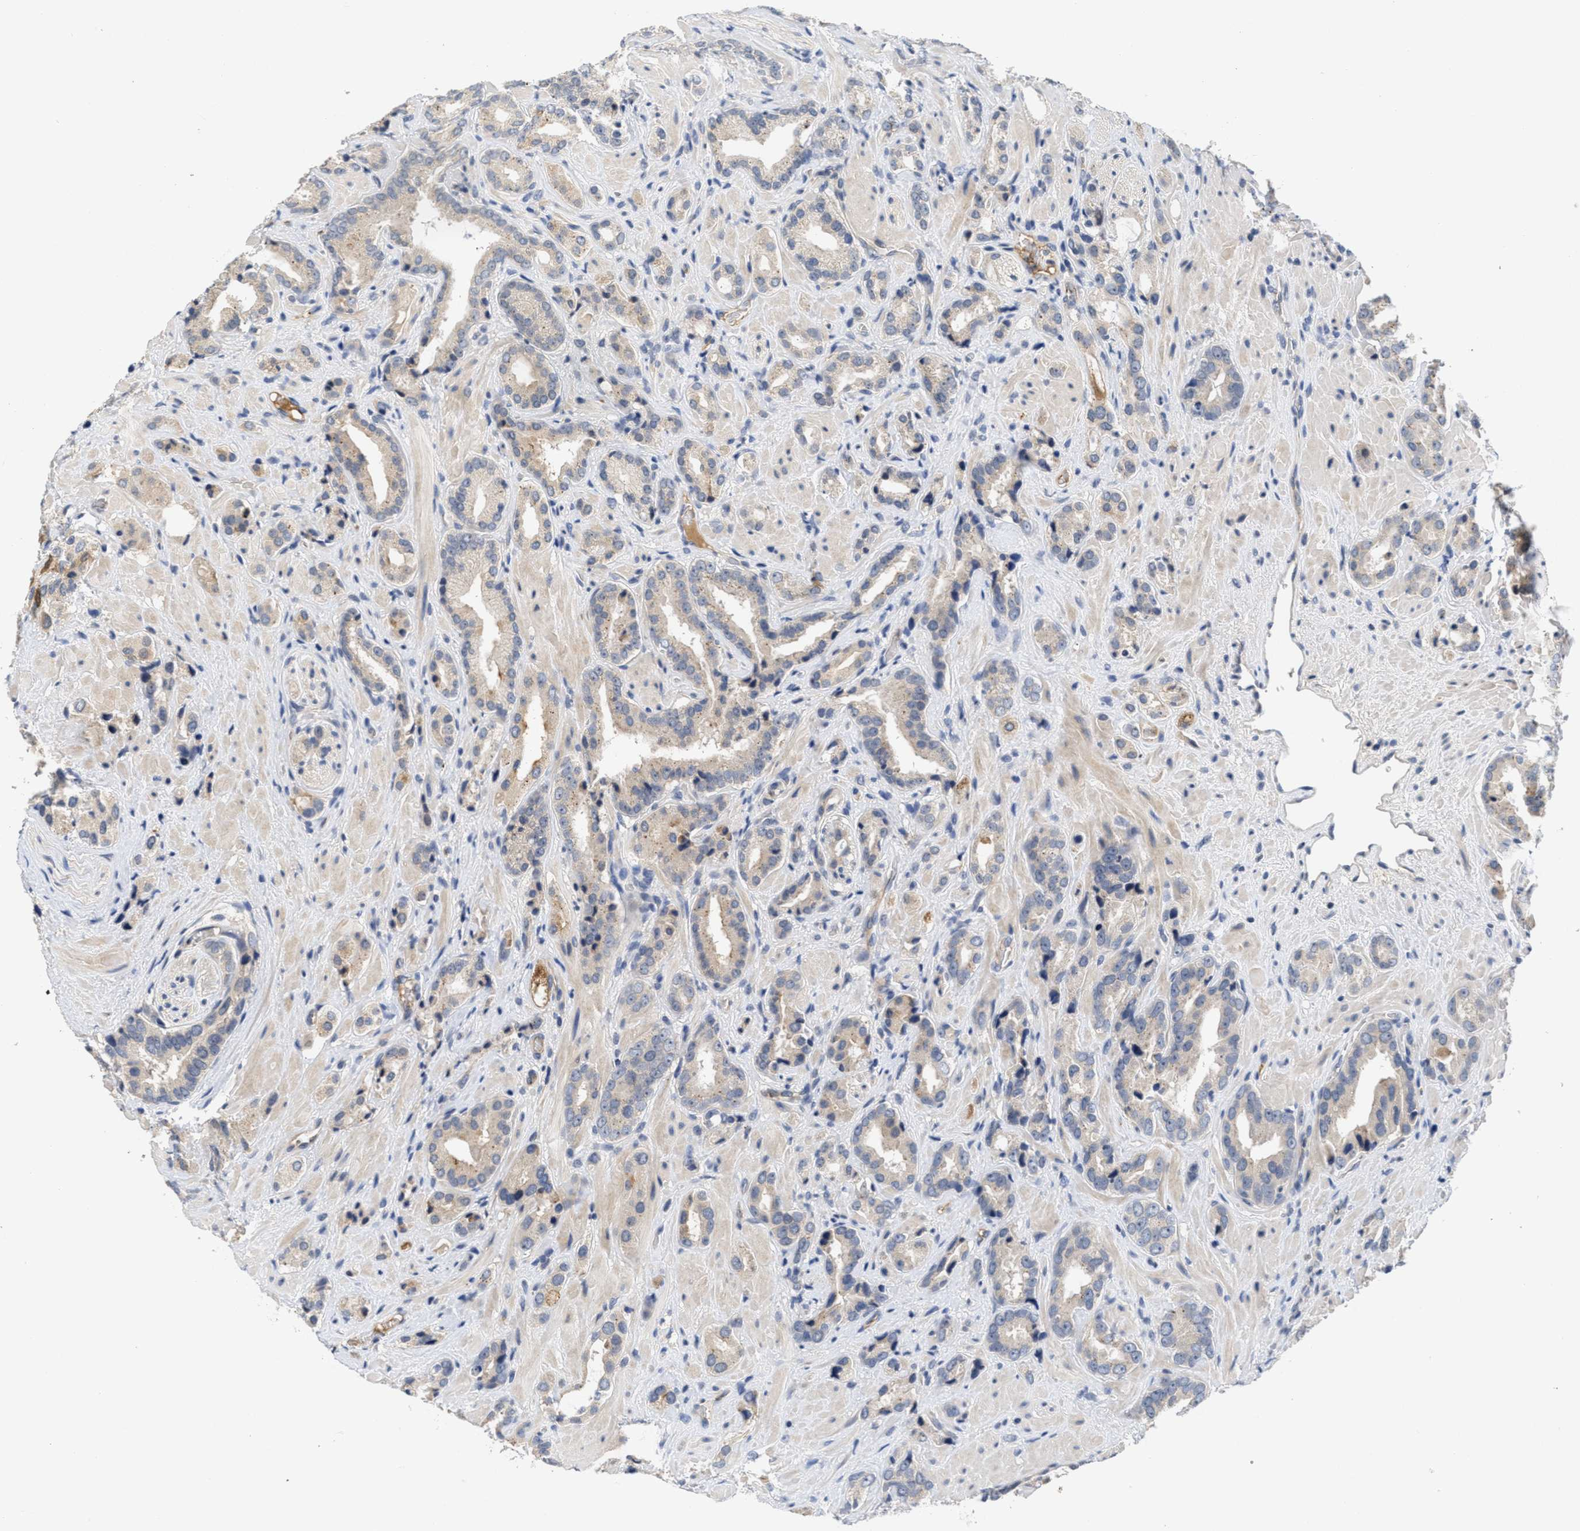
{"staining": {"intensity": "weak", "quantity": ">75%", "location": "cytoplasmic/membranous"}, "tissue": "prostate cancer", "cell_type": "Tumor cells", "image_type": "cancer", "snomed": [{"axis": "morphology", "description": "Adenocarcinoma, High grade"}, {"axis": "topography", "description": "Prostate"}], "caption": "This micrograph displays prostate cancer (high-grade adenocarcinoma) stained with immunohistochemistry to label a protein in brown. The cytoplasmic/membranous of tumor cells show weak positivity for the protein. Nuclei are counter-stained blue.", "gene": "ANGPT1", "patient": {"sex": "male", "age": 64}}